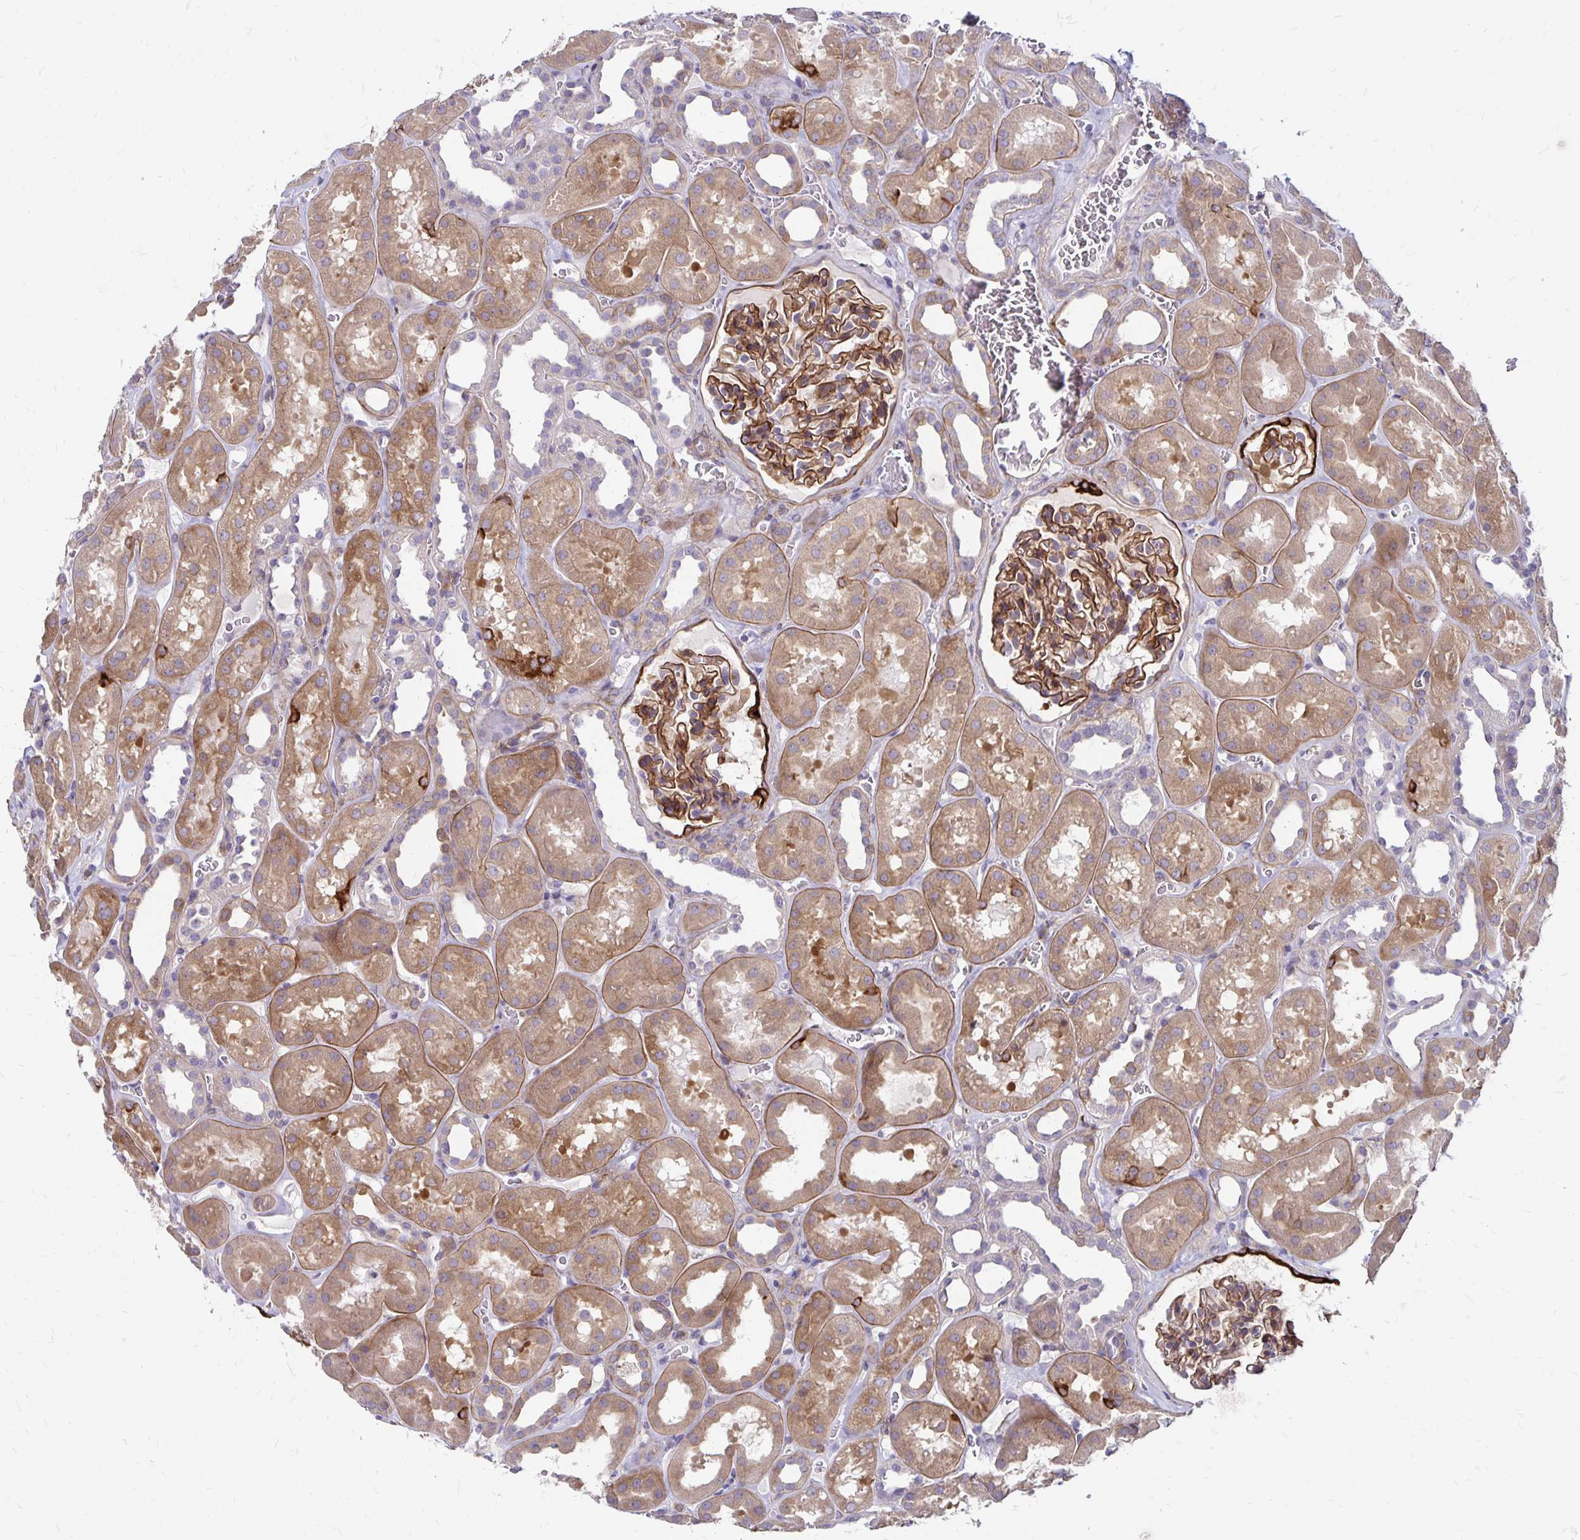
{"staining": {"intensity": "strong", "quantity": "25%-75%", "location": "cytoplasmic/membranous"}, "tissue": "kidney", "cell_type": "Cells in glomeruli", "image_type": "normal", "snomed": [{"axis": "morphology", "description": "Normal tissue, NOS"}, {"axis": "topography", "description": "Kidney"}], "caption": "The micrograph displays immunohistochemical staining of unremarkable kidney. There is strong cytoplasmic/membranous staining is seen in approximately 25%-75% of cells in glomeruli. Nuclei are stained in blue.", "gene": "TNS3", "patient": {"sex": "female", "age": 41}}